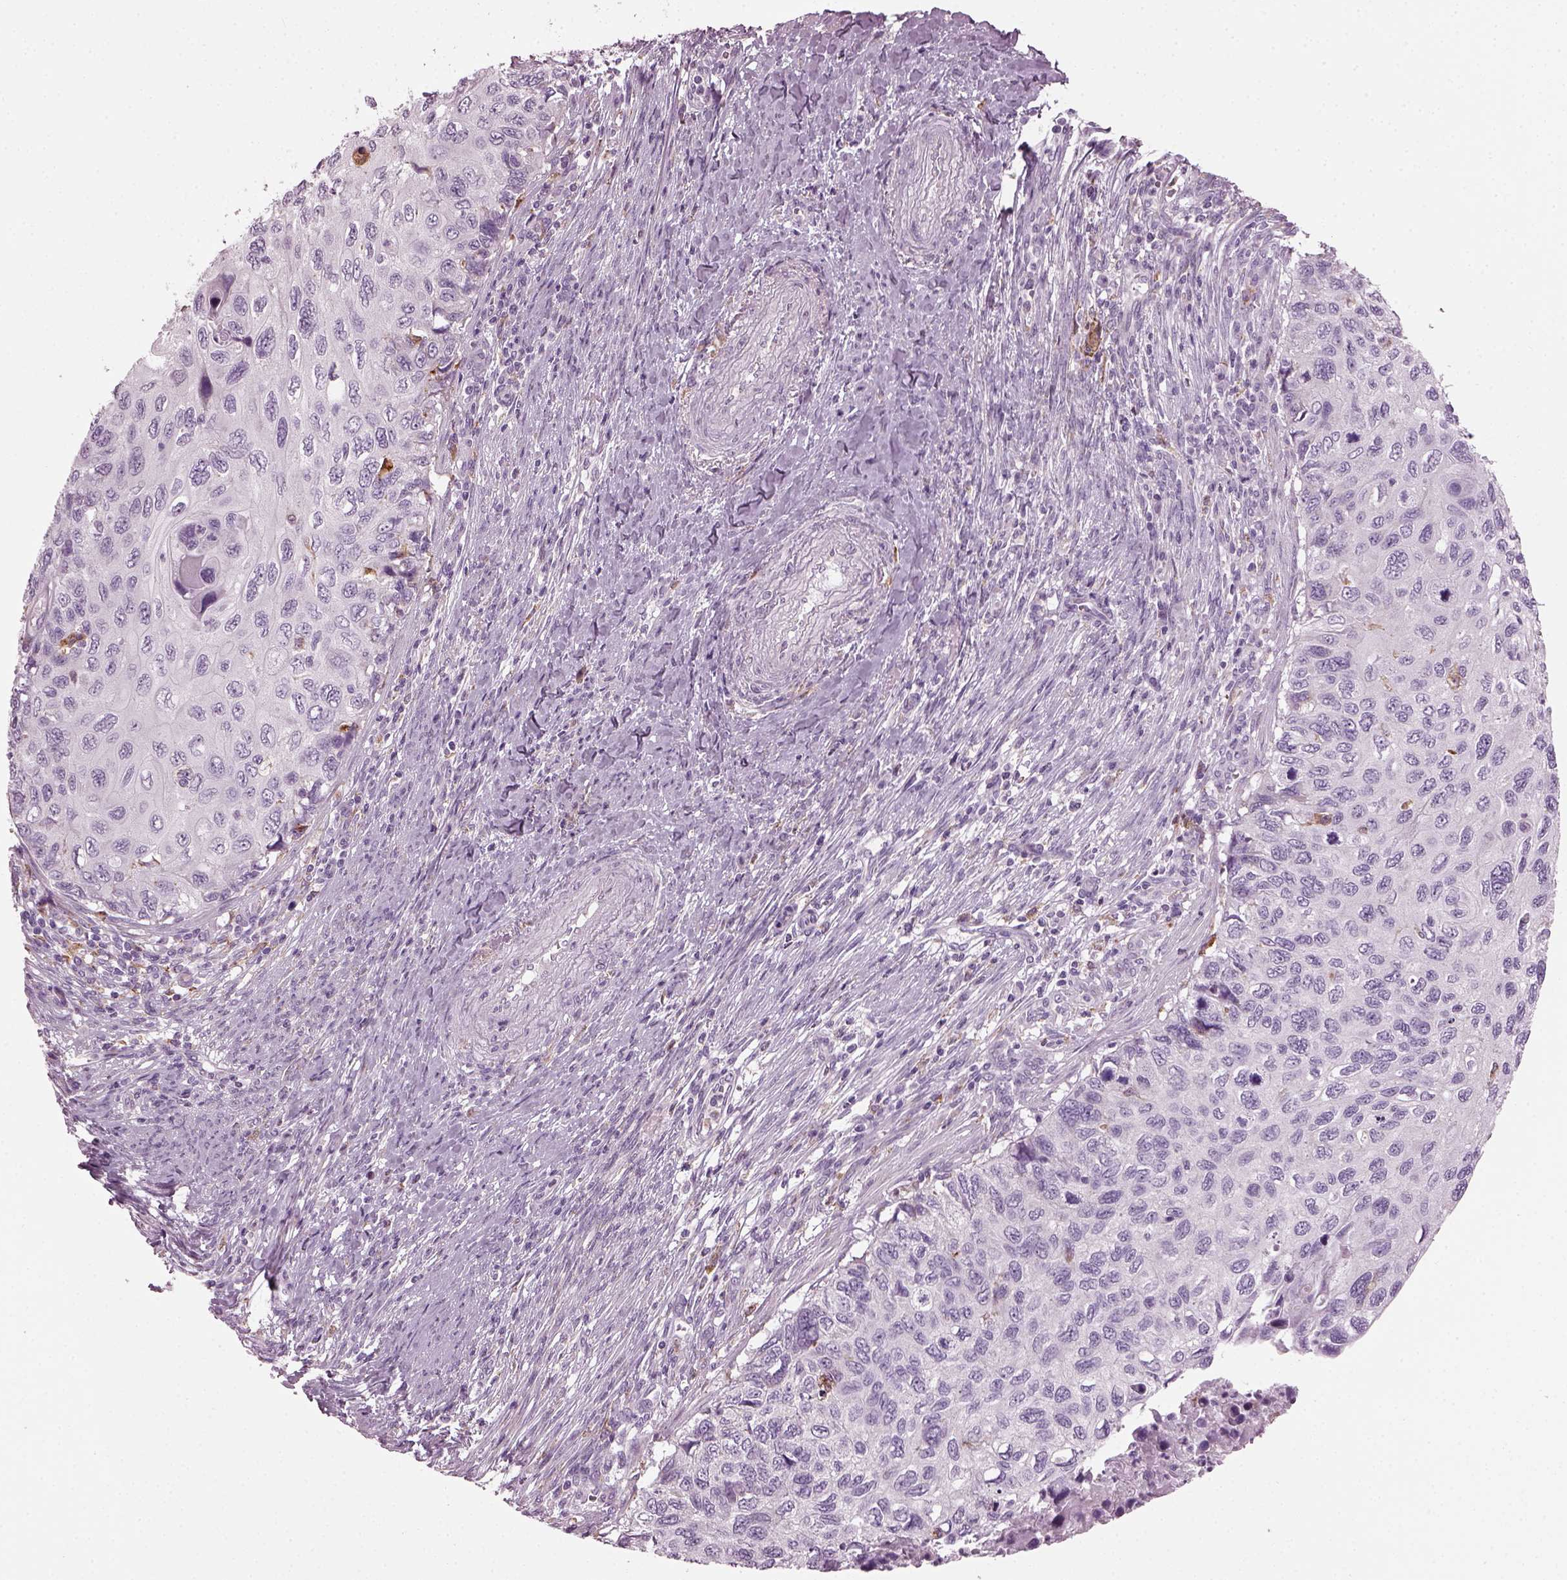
{"staining": {"intensity": "negative", "quantity": "none", "location": "none"}, "tissue": "cervical cancer", "cell_type": "Tumor cells", "image_type": "cancer", "snomed": [{"axis": "morphology", "description": "Squamous cell carcinoma, NOS"}, {"axis": "topography", "description": "Cervix"}], "caption": "An image of human cervical squamous cell carcinoma is negative for staining in tumor cells. Nuclei are stained in blue.", "gene": "TMEM231", "patient": {"sex": "female", "age": 70}}